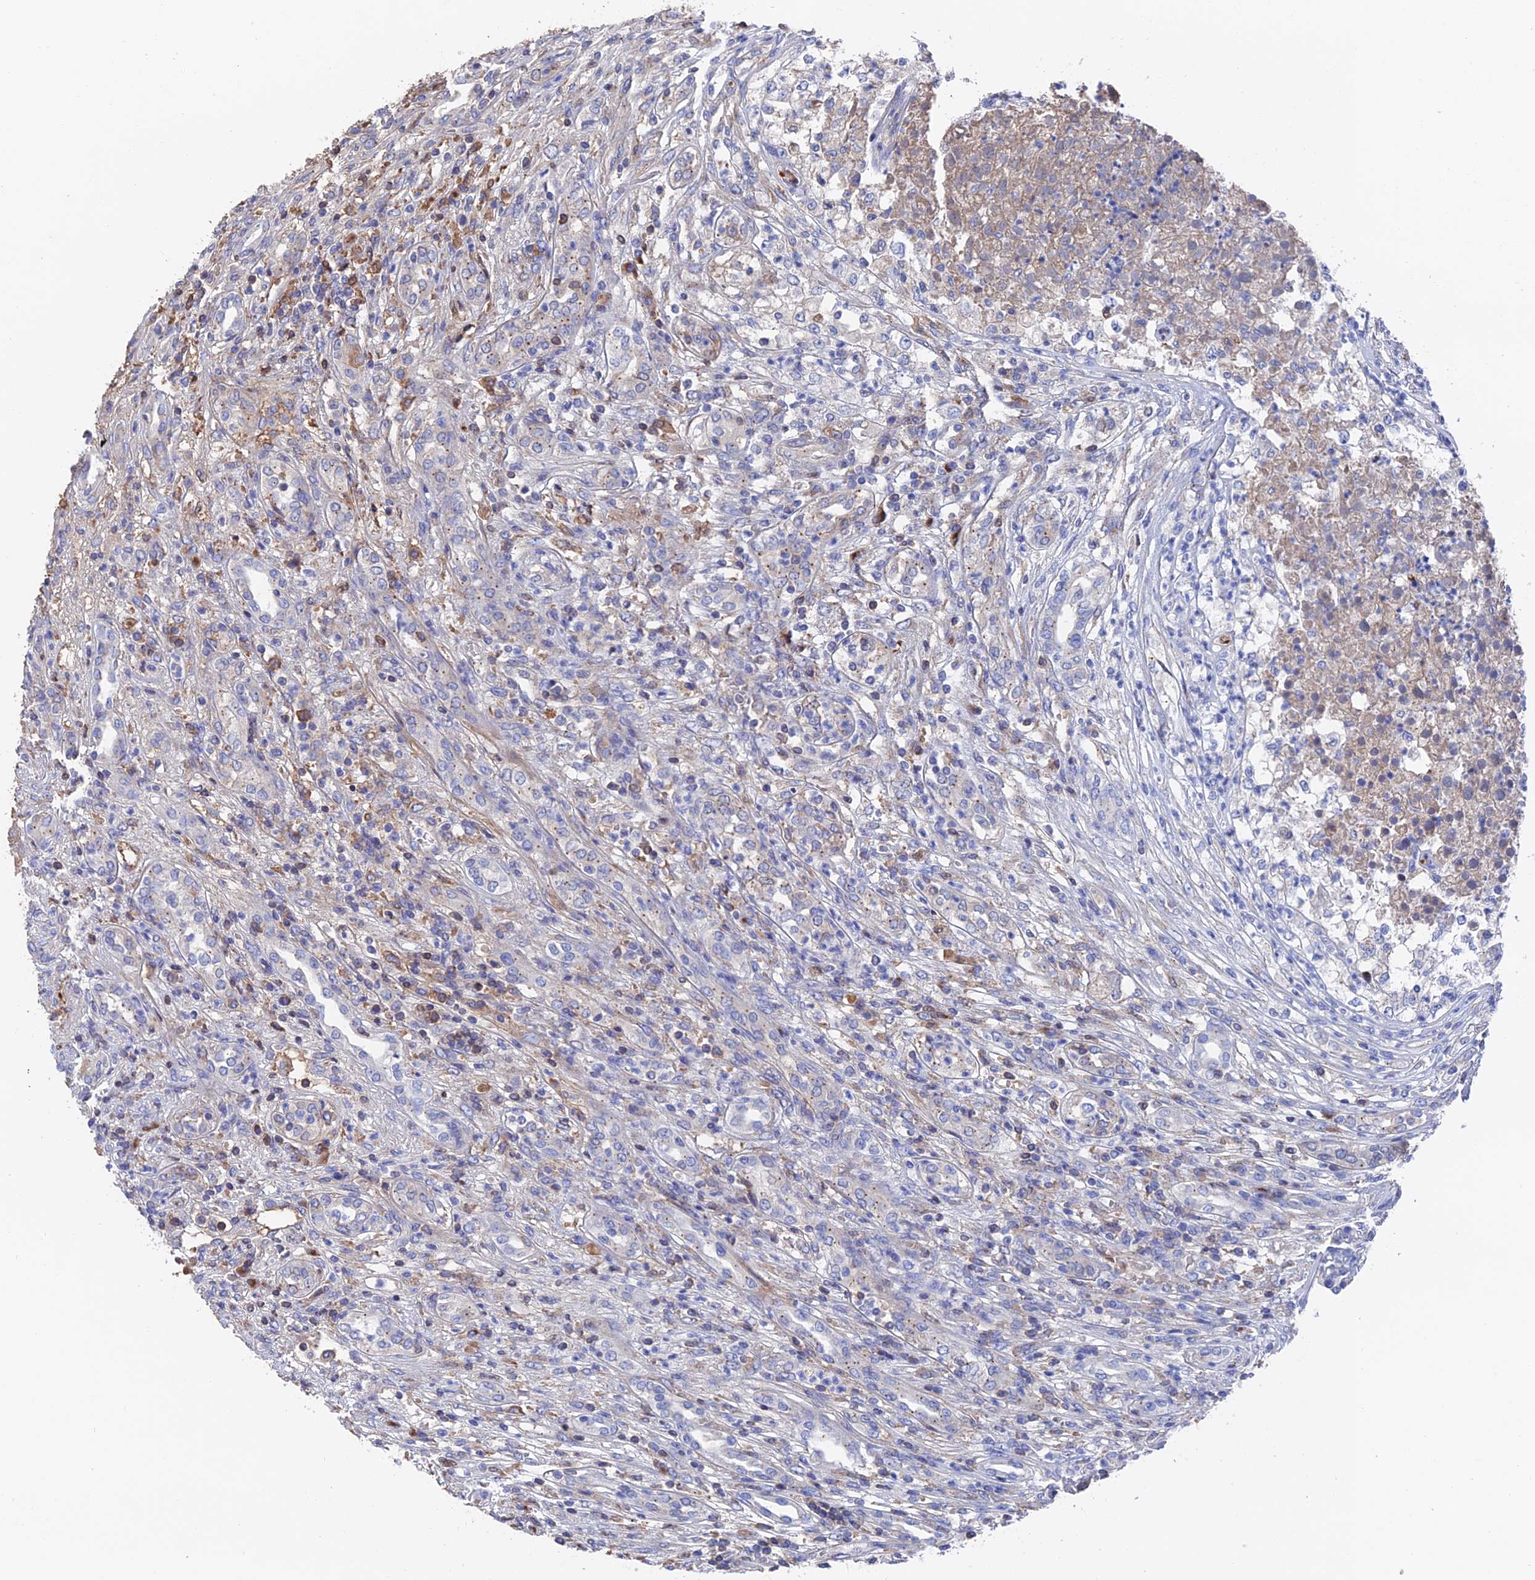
{"staining": {"intensity": "negative", "quantity": "none", "location": "none"}, "tissue": "renal cancer", "cell_type": "Tumor cells", "image_type": "cancer", "snomed": [{"axis": "morphology", "description": "Adenocarcinoma, NOS"}, {"axis": "topography", "description": "Kidney"}], "caption": "The micrograph exhibits no significant expression in tumor cells of renal adenocarcinoma.", "gene": "HPF1", "patient": {"sex": "female", "age": 54}}